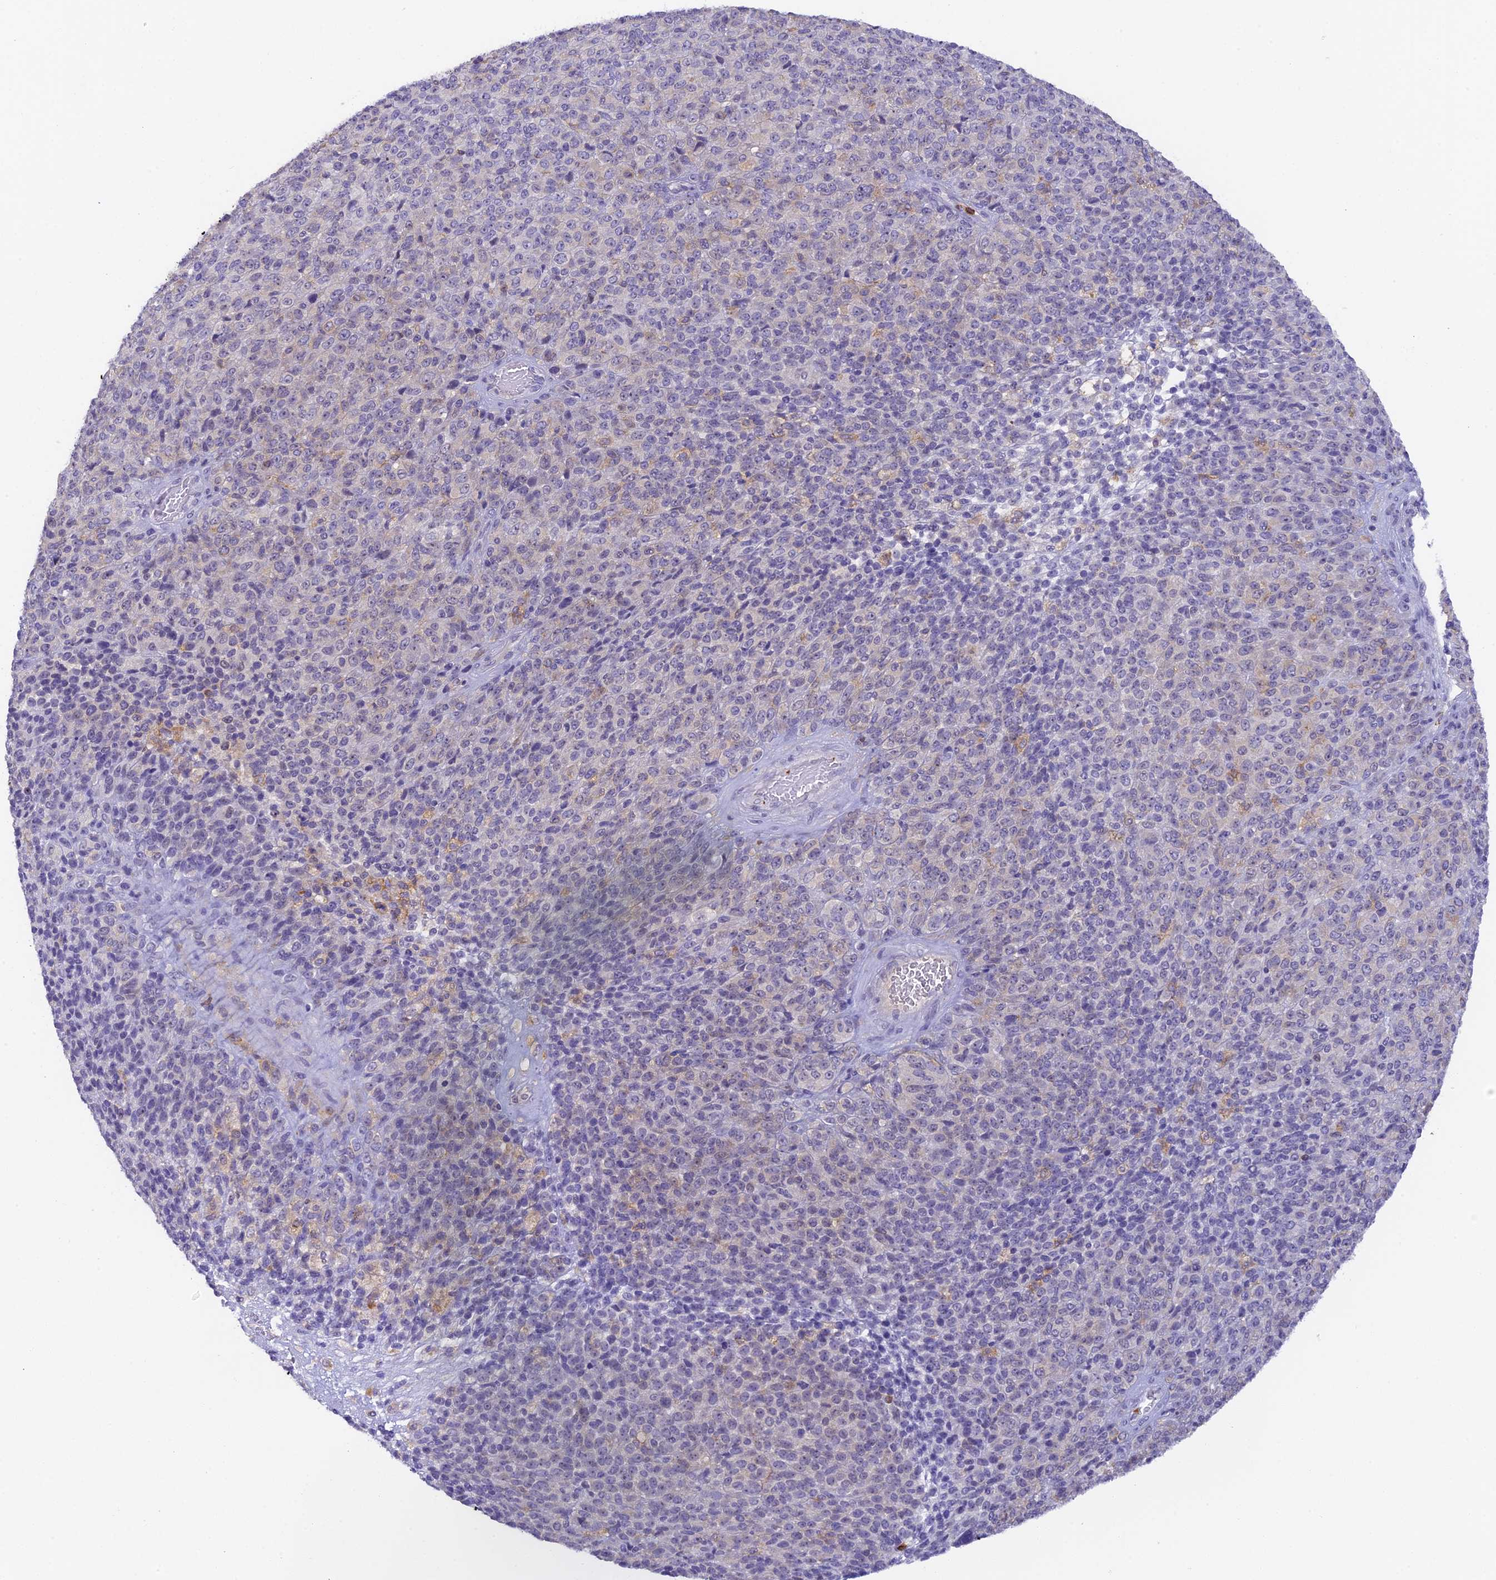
{"staining": {"intensity": "negative", "quantity": "none", "location": "none"}, "tissue": "melanoma", "cell_type": "Tumor cells", "image_type": "cancer", "snomed": [{"axis": "morphology", "description": "Malignant melanoma, Metastatic site"}, {"axis": "topography", "description": "Brain"}], "caption": "Protein analysis of malignant melanoma (metastatic site) shows no significant staining in tumor cells. (DAB IHC, high magnification).", "gene": "FYB1", "patient": {"sex": "female", "age": 56}}